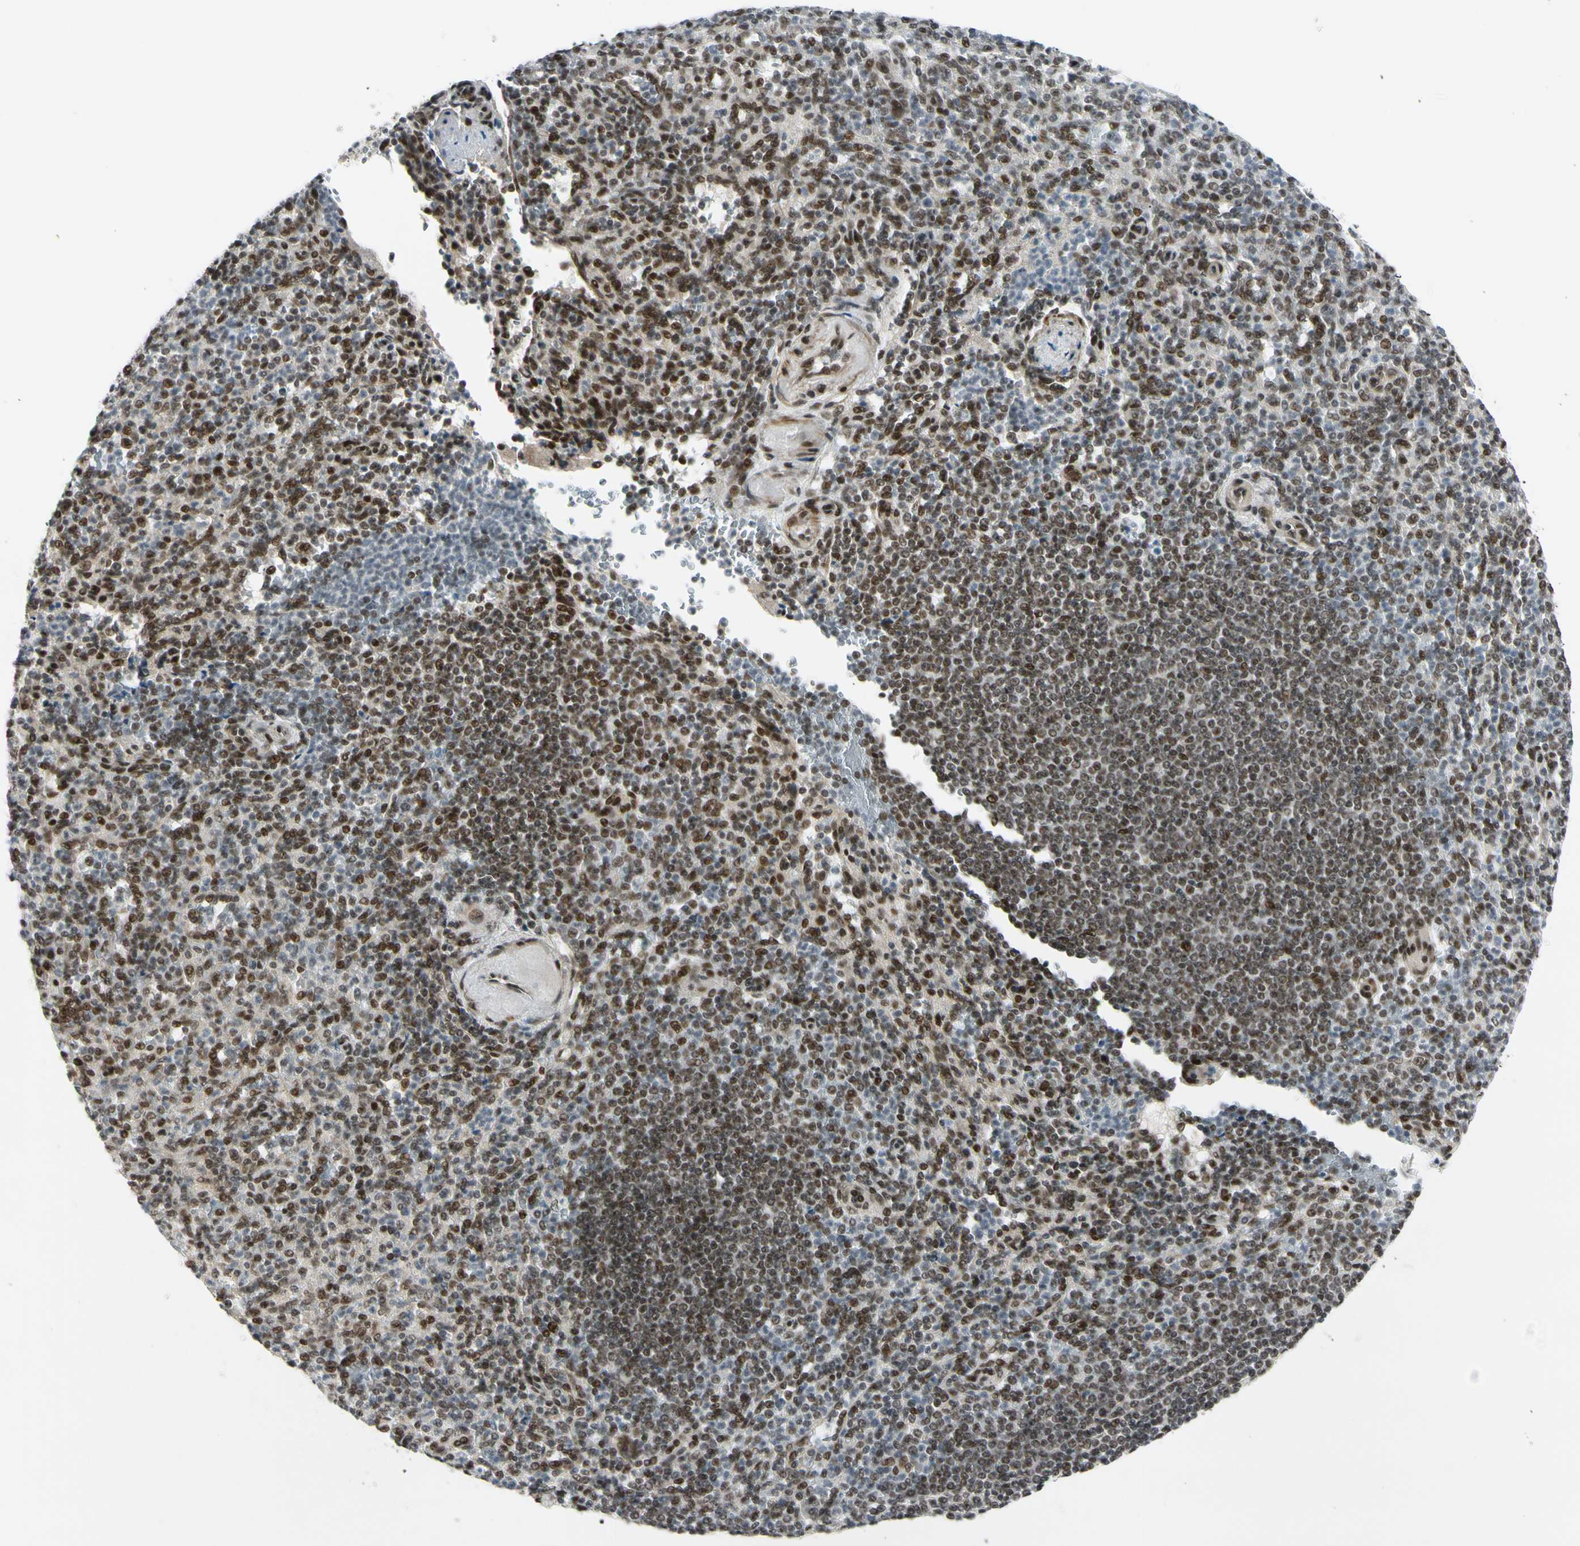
{"staining": {"intensity": "strong", "quantity": ">75%", "location": "nuclear"}, "tissue": "spleen", "cell_type": "Cells in red pulp", "image_type": "normal", "snomed": [{"axis": "morphology", "description": "Normal tissue, NOS"}, {"axis": "topography", "description": "Spleen"}], "caption": "Human spleen stained for a protein (brown) displays strong nuclear positive staining in about >75% of cells in red pulp.", "gene": "CHAMP1", "patient": {"sex": "female", "age": 74}}